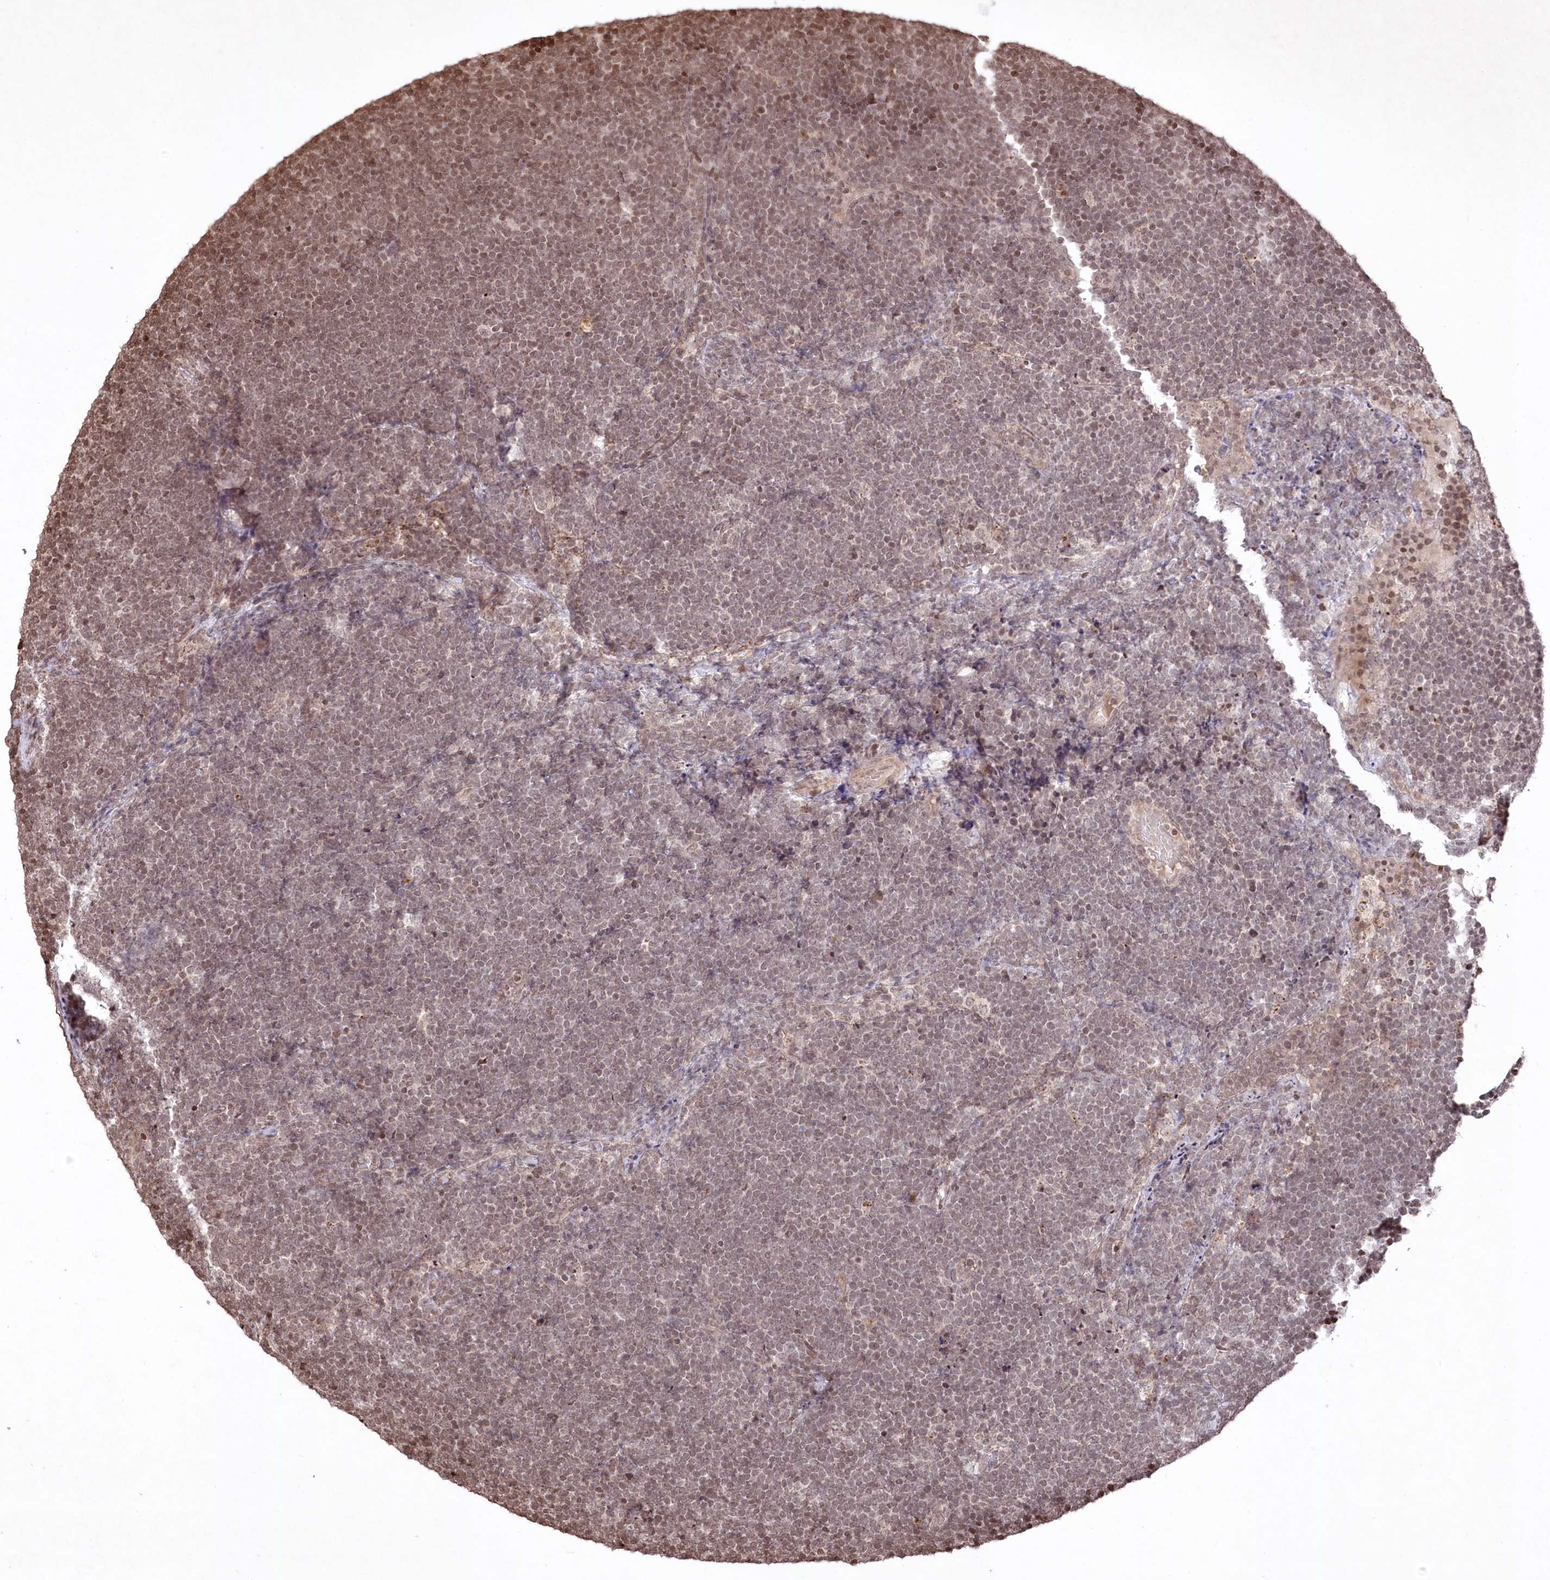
{"staining": {"intensity": "weak", "quantity": ">75%", "location": "nuclear"}, "tissue": "lymphoma", "cell_type": "Tumor cells", "image_type": "cancer", "snomed": [{"axis": "morphology", "description": "Malignant lymphoma, non-Hodgkin's type, High grade"}, {"axis": "topography", "description": "Lymph node"}], "caption": "There is low levels of weak nuclear expression in tumor cells of lymphoma, as demonstrated by immunohistochemical staining (brown color).", "gene": "CCSER2", "patient": {"sex": "male", "age": 13}}